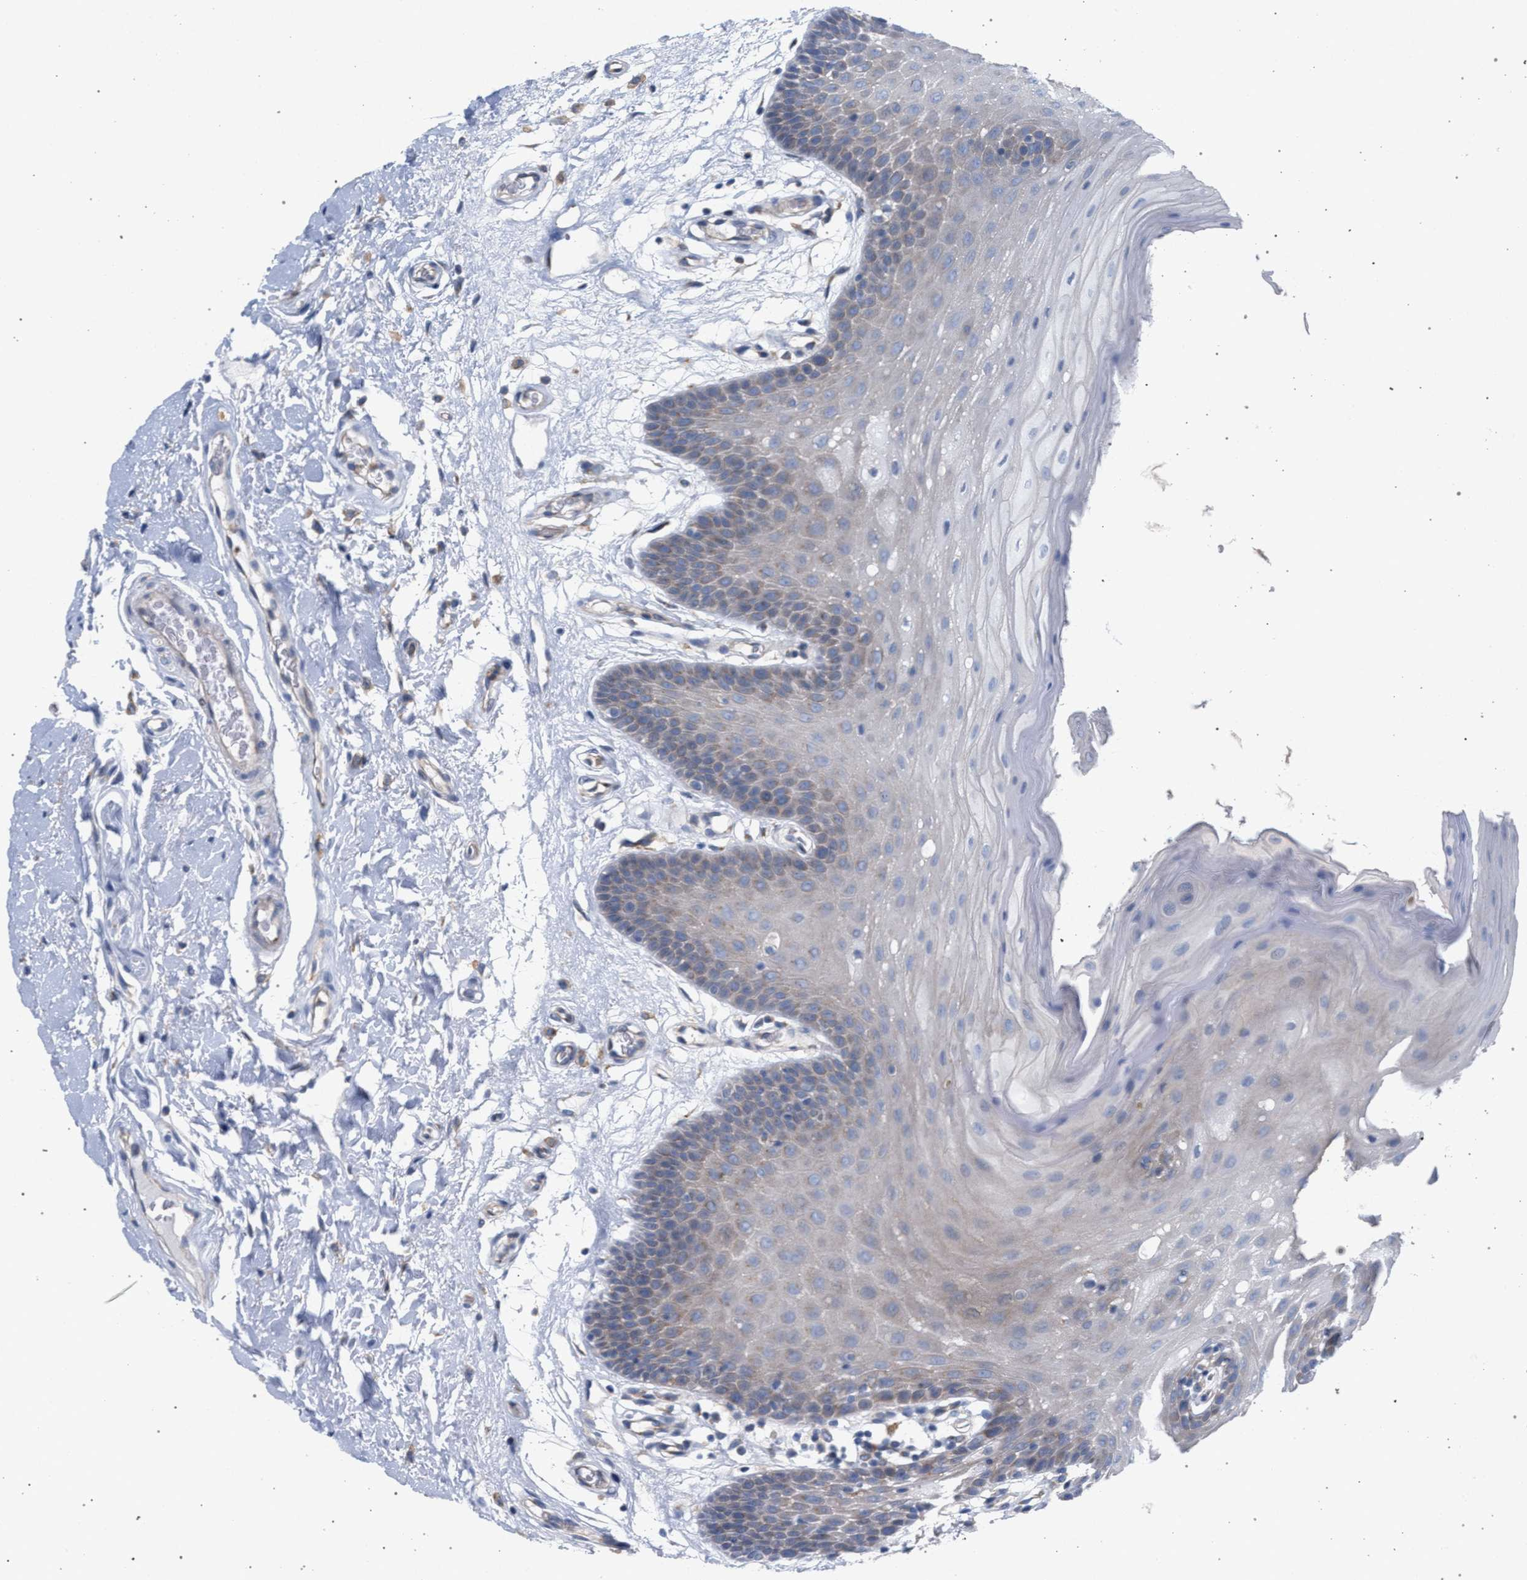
{"staining": {"intensity": "weak", "quantity": "<25%", "location": "cytoplasmic/membranous"}, "tissue": "oral mucosa", "cell_type": "Squamous epithelial cells", "image_type": "normal", "snomed": [{"axis": "morphology", "description": "Normal tissue, NOS"}, {"axis": "morphology", "description": "Squamous cell carcinoma, NOS"}, {"axis": "topography", "description": "Oral tissue"}, {"axis": "topography", "description": "Head-Neck"}], "caption": "A histopathology image of human oral mucosa is negative for staining in squamous epithelial cells. (DAB (3,3'-diaminobenzidine) immunohistochemistry (IHC), high magnification).", "gene": "MAMDC2", "patient": {"sex": "male", "age": 71}}